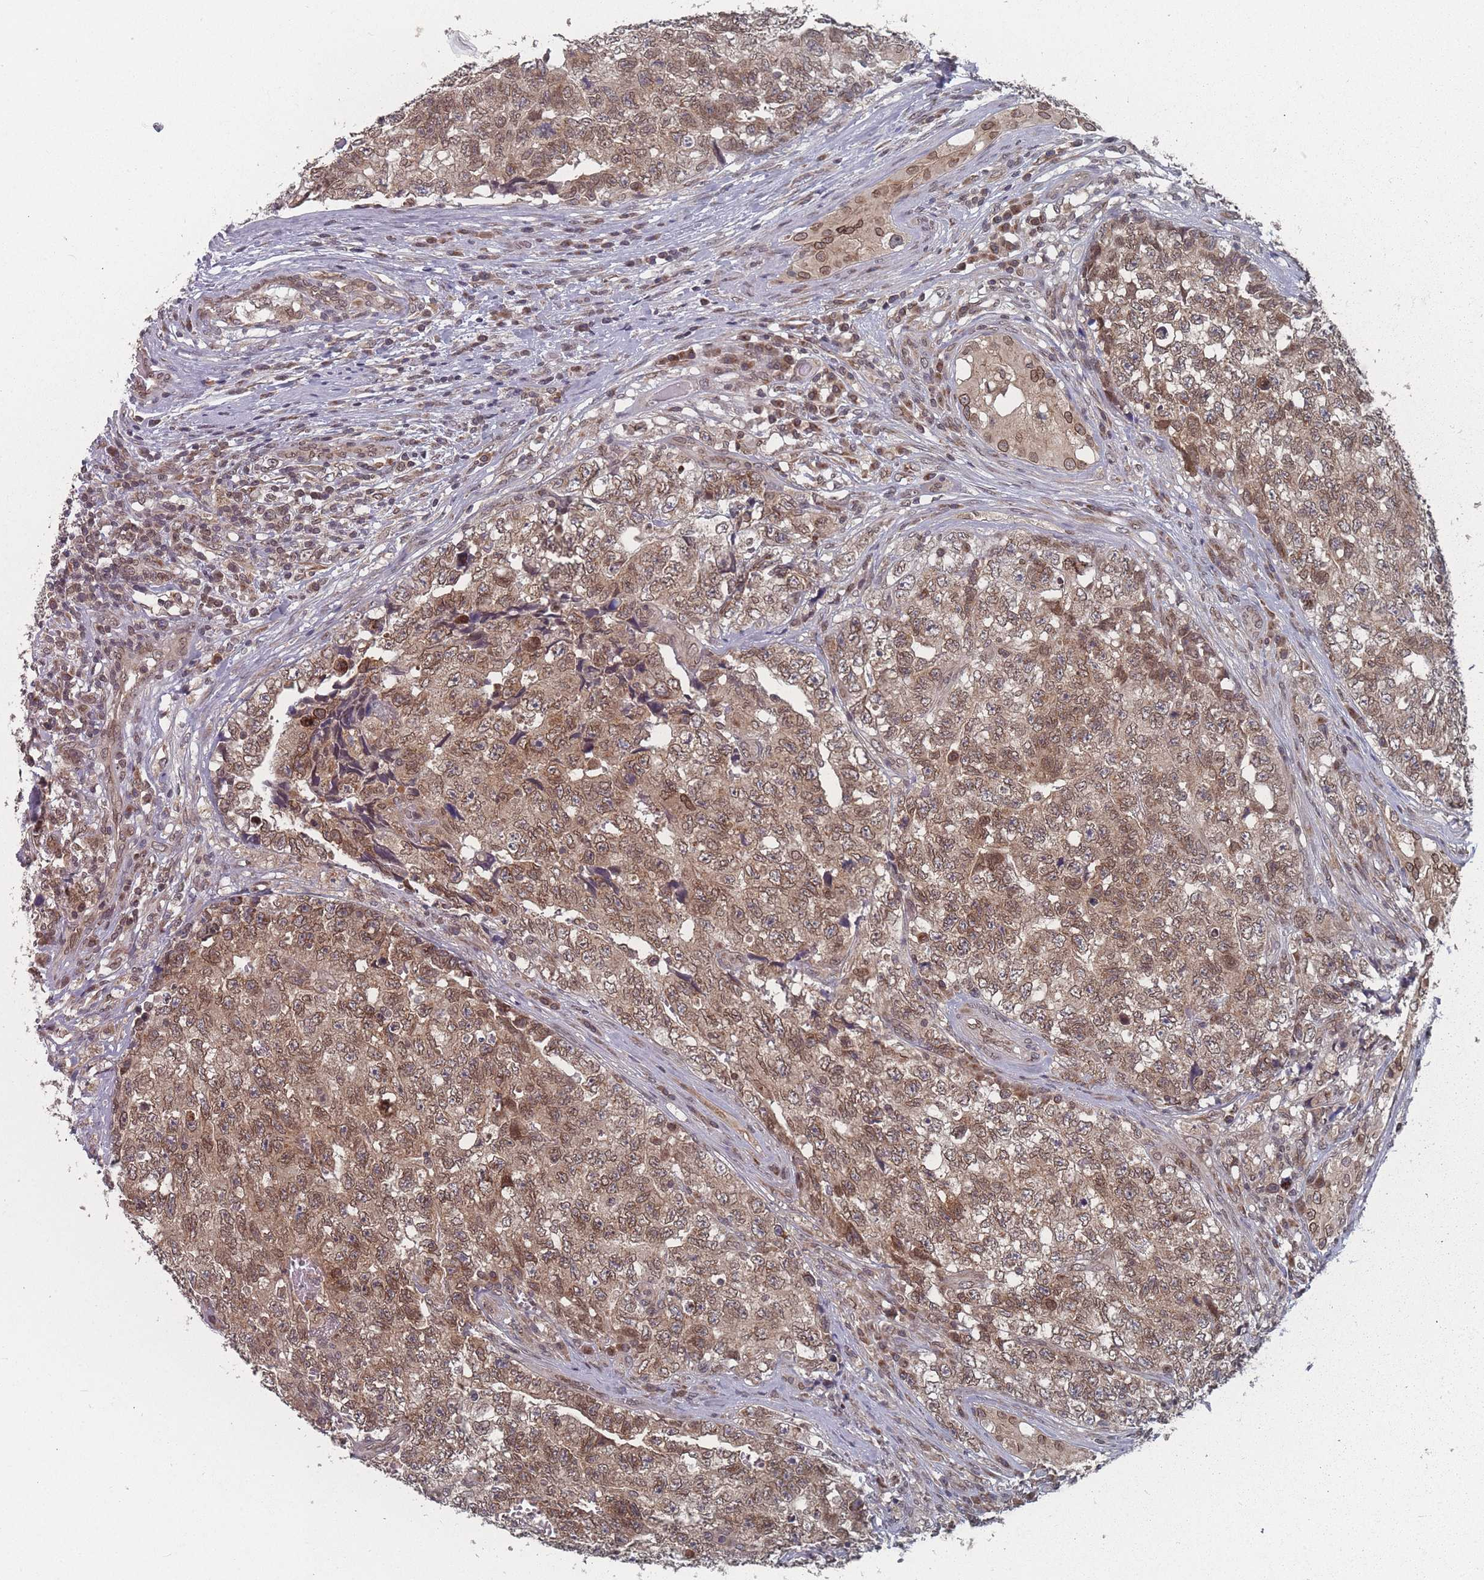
{"staining": {"intensity": "moderate", "quantity": ">75%", "location": "cytoplasmic/membranous,nuclear"}, "tissue": "testis cancer", "cell_type": "Tumor cells", "image_type": "cancer", "snomed": [{"axis": "morphology", "description": "Carcinoma, Embryonal, NOS"}, {"axis": "topography", "description": "Testis"}], "caption": "Approximately >75% of tumor cells in human embryonal carcinoma (testis) exhibit moderate cytoplasmic/membranous and nuclear protein expression as visualized by brown immunohistochemical staining.", "gene": "TBC1D25", "patient": {"sex": "male", "age": 31}}